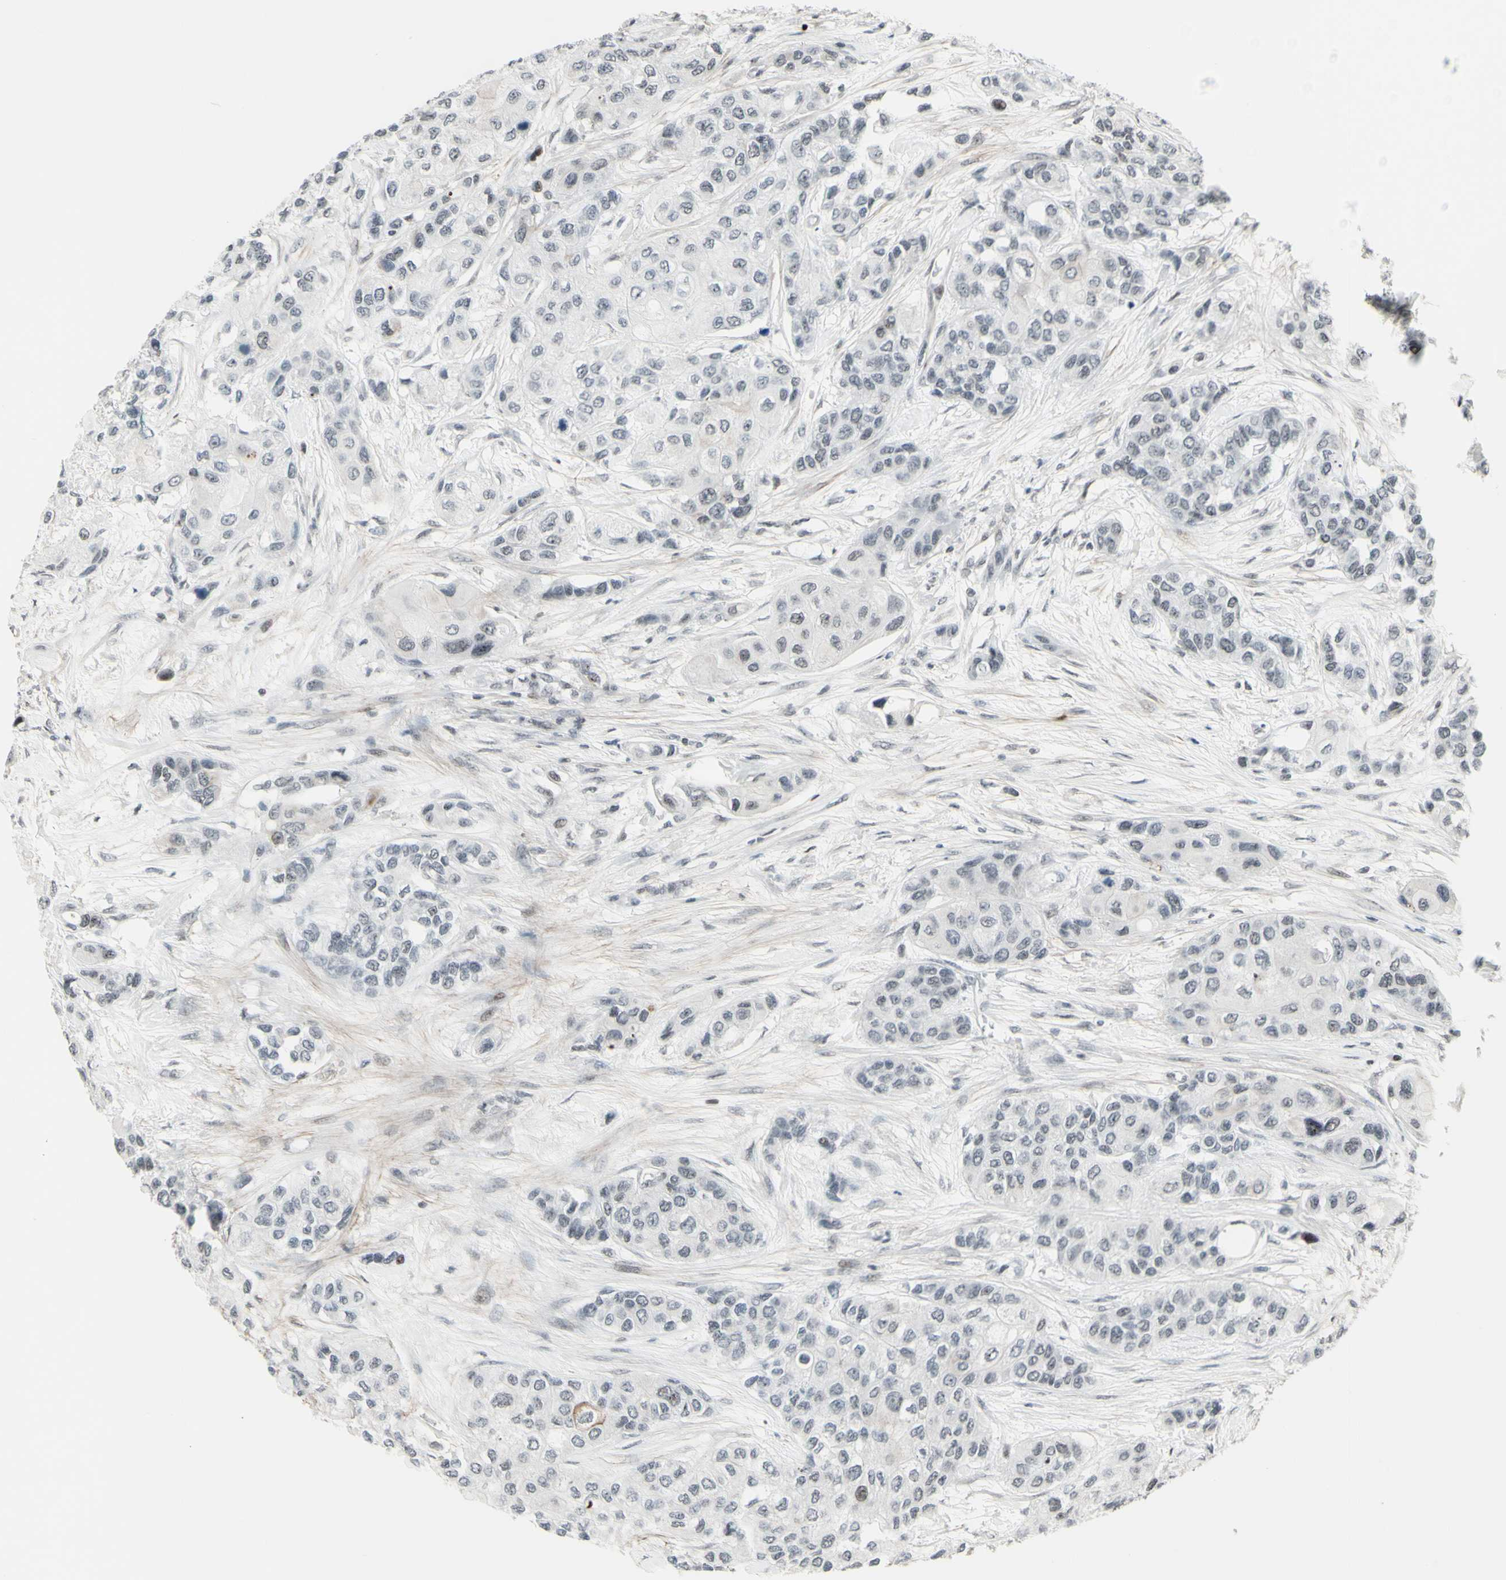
{"staining": {"intensity": "weak", "quantity": "<25%", "location": "nuclear"}, "tissue": "urothelial cancer", "cell_type": "Tumor cells", "image_type": "cancer", "snomed": [{"axis": "morphology", "description": "Urothelial carcinoma, High grade"}, {"axis": "topography", "description": "Urinary bladder"}], "caption": "Immunohistochemical staining of high-grade urothelial carcinoma displays no significant positivity in tumor cells. (Brightfield microscopy of DAB (3,3'-diaminobenzidine) immunohistochemistry at high magnification).", "gene": "SUPT6H", "patient": {"sex": "female", "age": 56}}